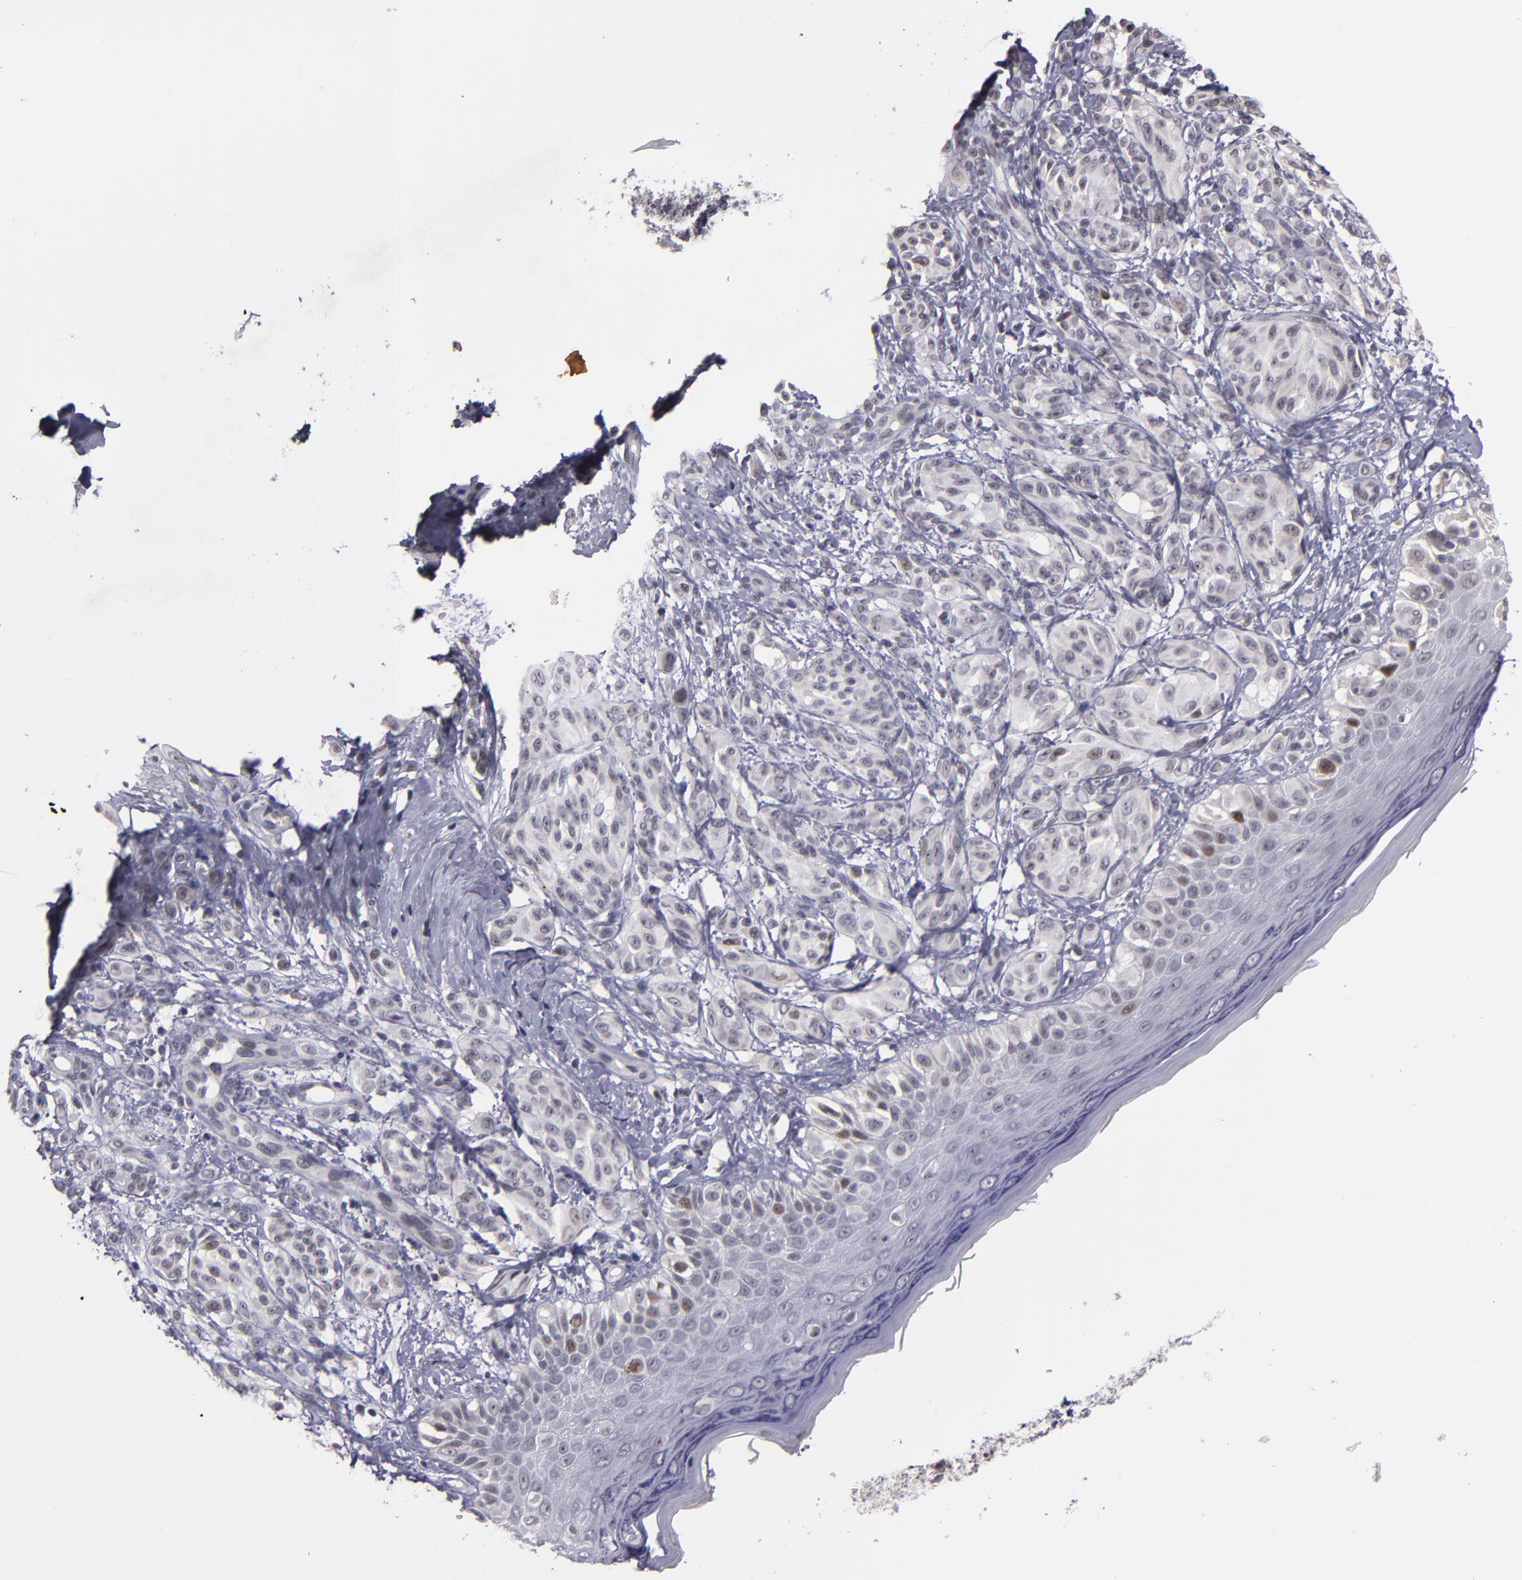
{"staining": {"intensity": "moderate", "quantity": "<25%", "location": "nuclear"}, "tissue": "melanoma", "cell_type": "Tumor cells", "image_type": "cancer", "snomed": [{"axis": "morphology", "description": "Malignant melanoma, NOS"}, {"axis": "topography", "description": "Skin"}], "caption": "Brown immunohistochemical staining in human melanoma demonstrates moderate nuclear positivity in approximately <25% of tumor cells.", "gene": "CDC7", "patient": {"sex": "male", "age": 57}}